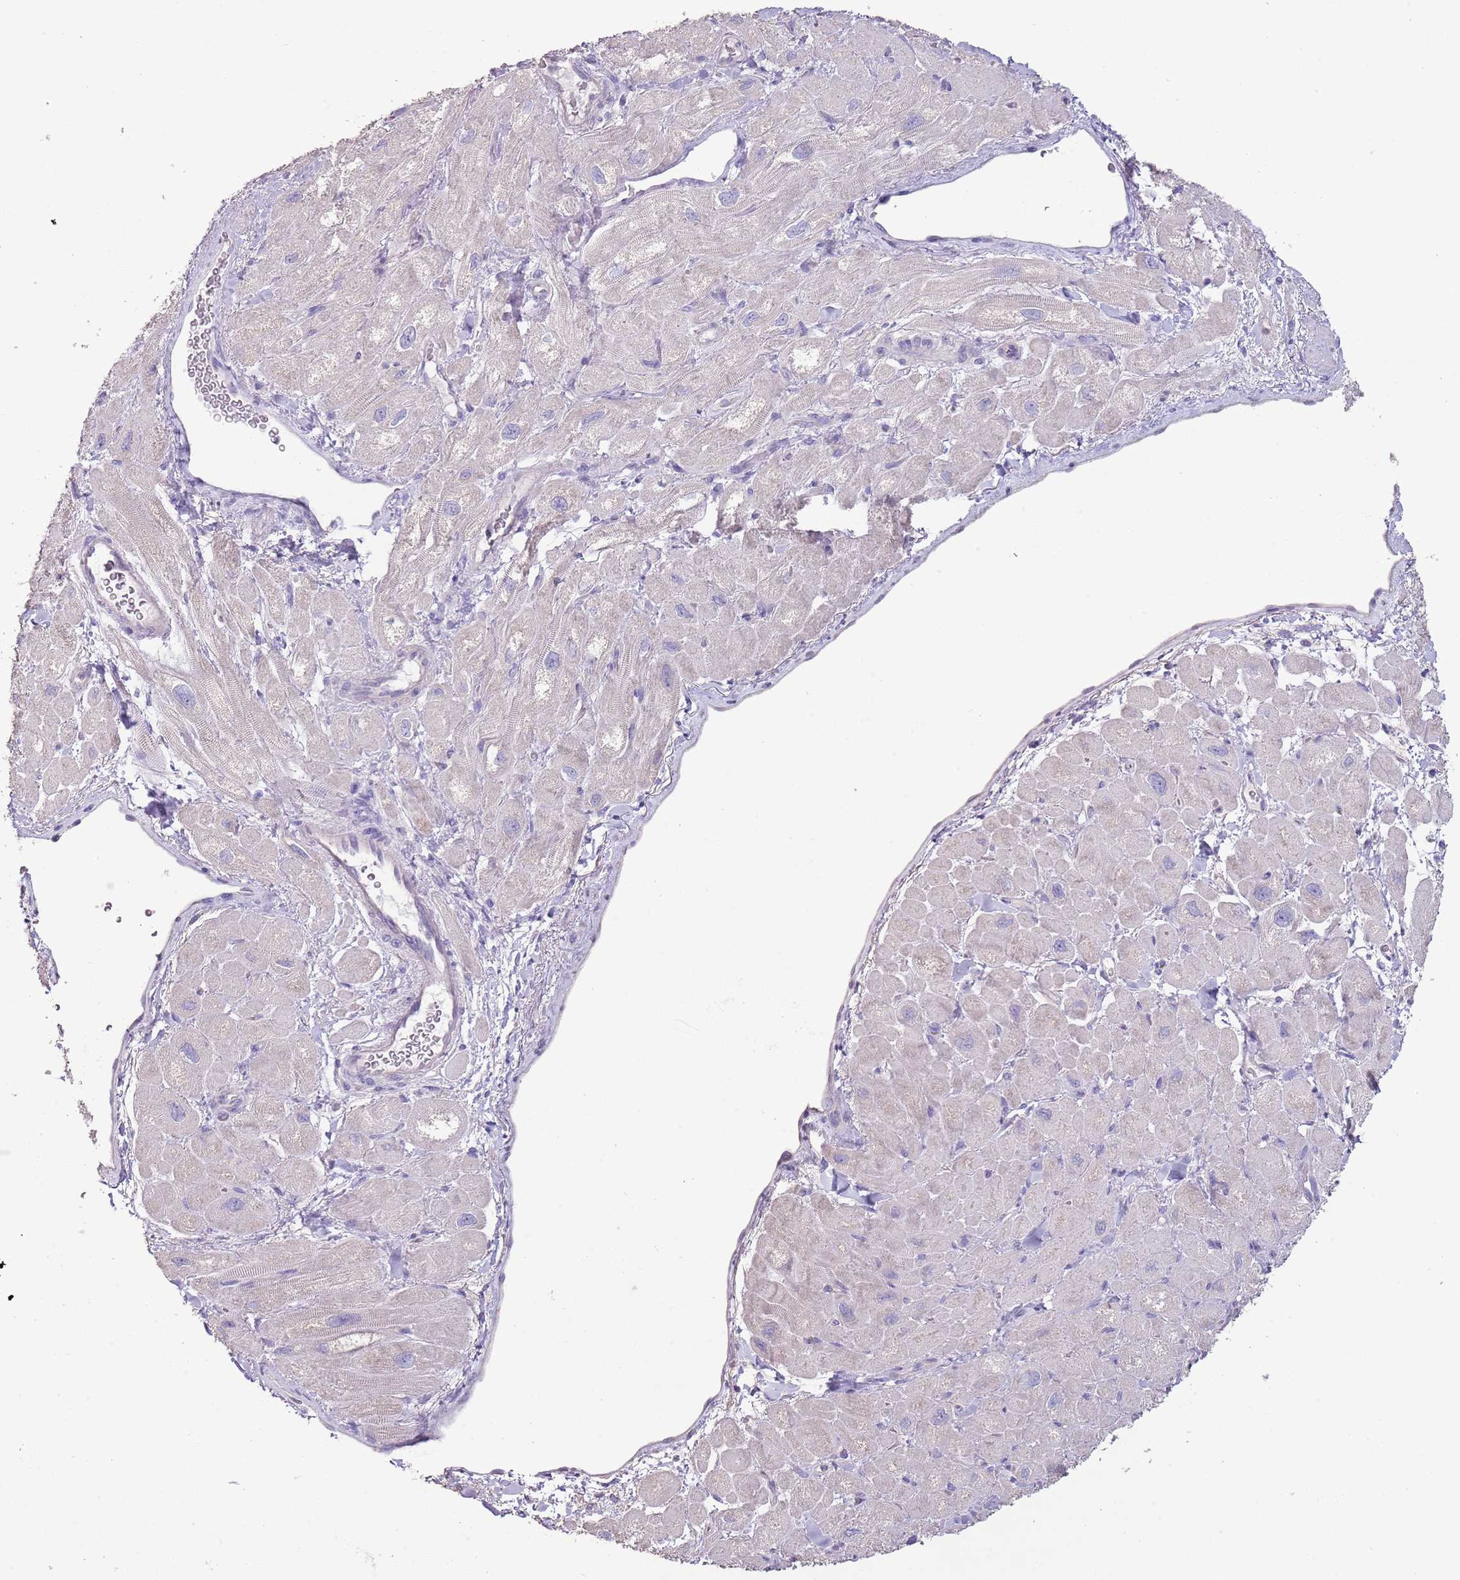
{"staining": {"intensity": "negative", "quantity": "none", "location": "none"}, "tissue": "heart muscle", "cell_type": "Cardiomyocytes", "image_type": "normal", "snomed": [{"axis": "morphology", "description": "Normal tissue, NOS"}, {"axis": "topography", "description": "Heart"}], "caption": "An IHC image of unremarkable heart muscle is shown. There is no staining in cardiomyocytes of heart muscle.", "gene": "BLOC1S2", "patient": {"sex": "male", "age": 65}}